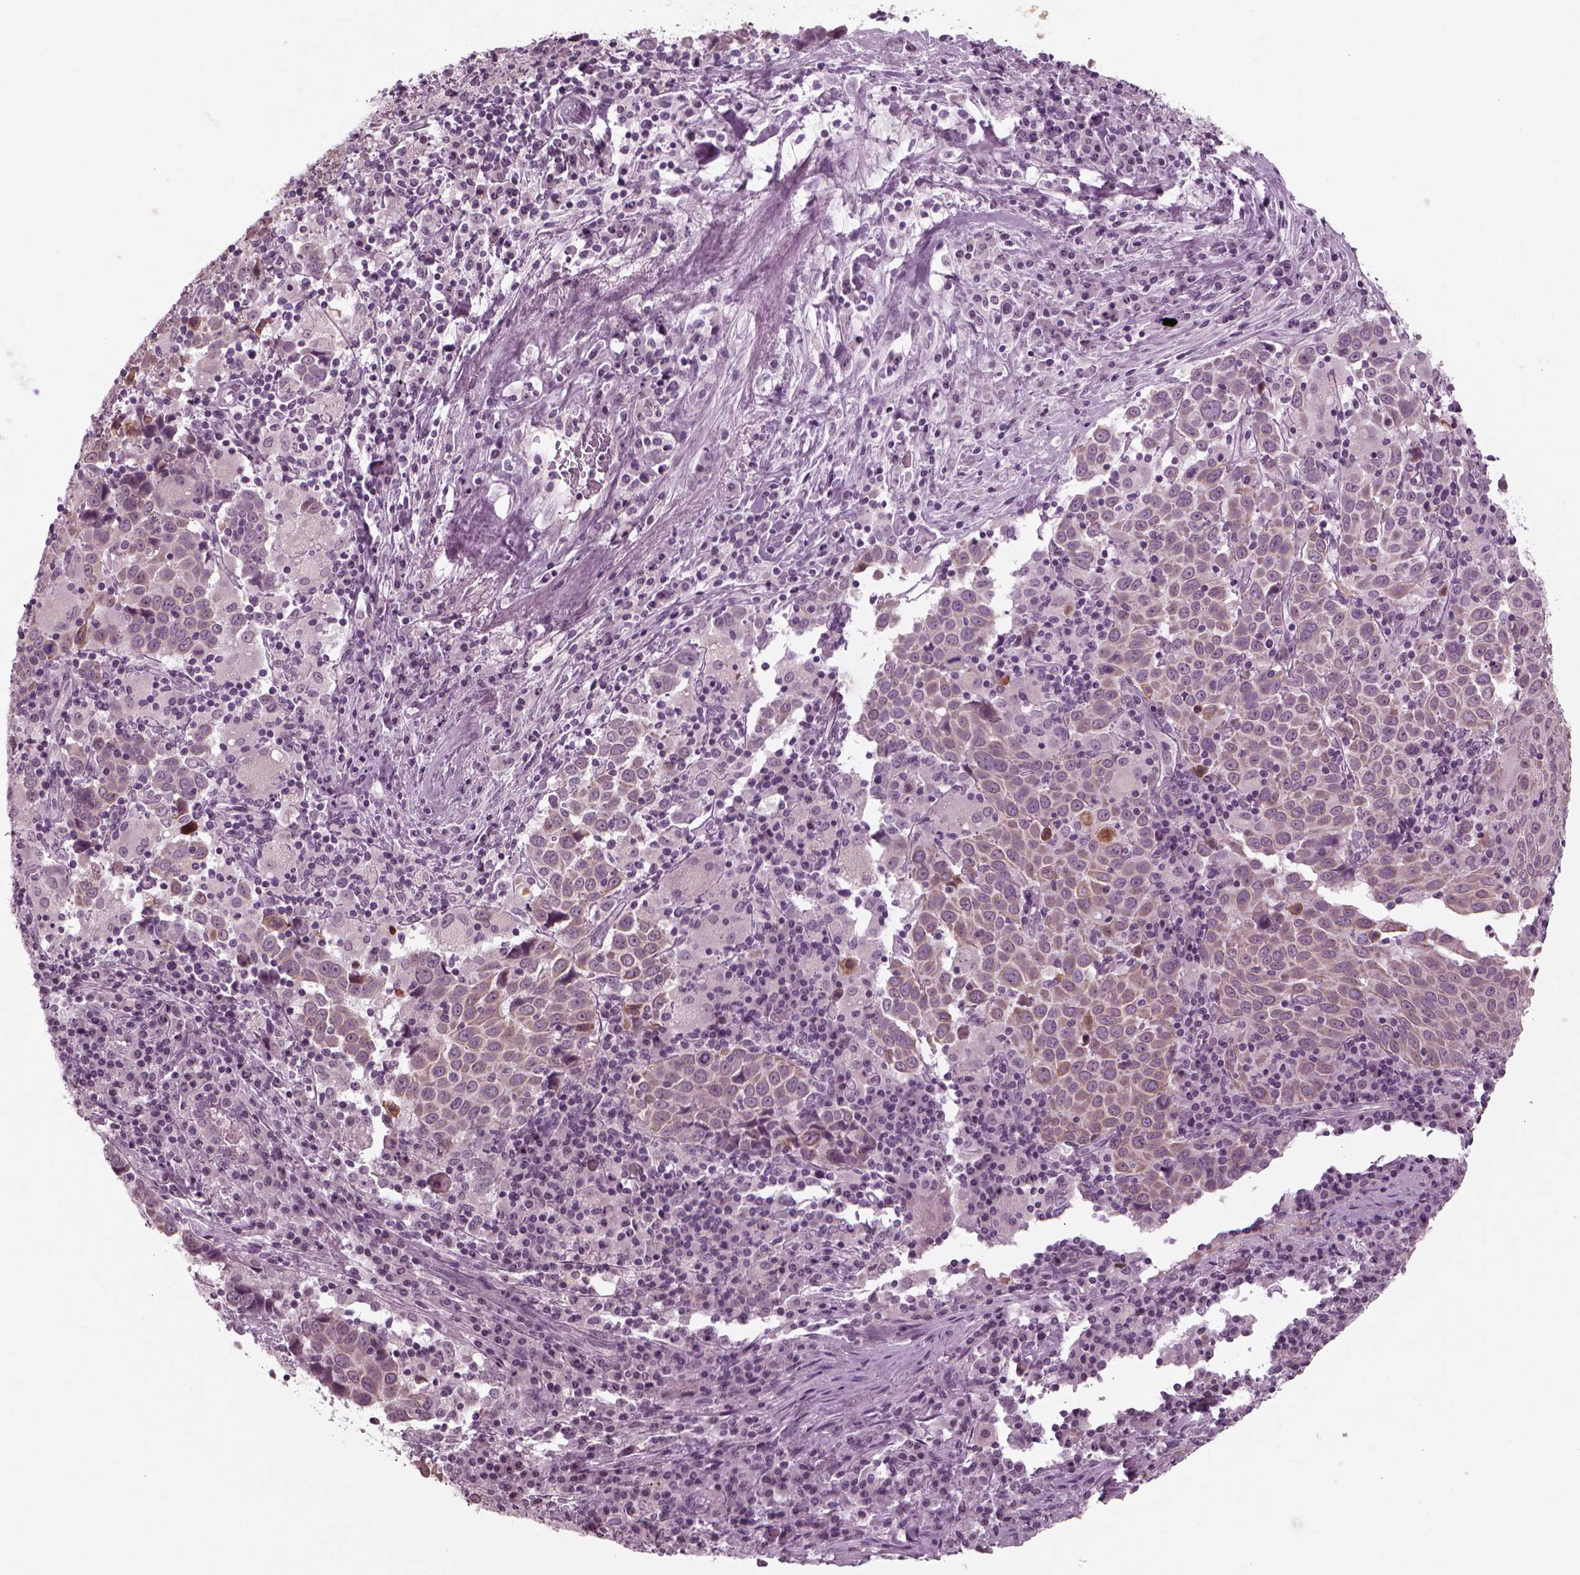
{"staining": {"intensity": "weak", "quantity": ">75%", "location": "cytoplasmic/membranous"}, "tissue": "lung cancer", "cell_type": "Tumor cells", "image_type": "cancer", "snomed": [{"axis": "morphology", "description": "Squamous cell carcinoma, NOS"}, {"axis": "topography", "description": "Lung"}], "caption": "Immunohistochemical staining of lung cancer (squamous cell carcinoma) shows low levels of weak cytoplasmic/membranous protein staining in about >75% of tumor cells.", "gene": "MGAT4D", "patient": {"sex": "male", "age": 57}}